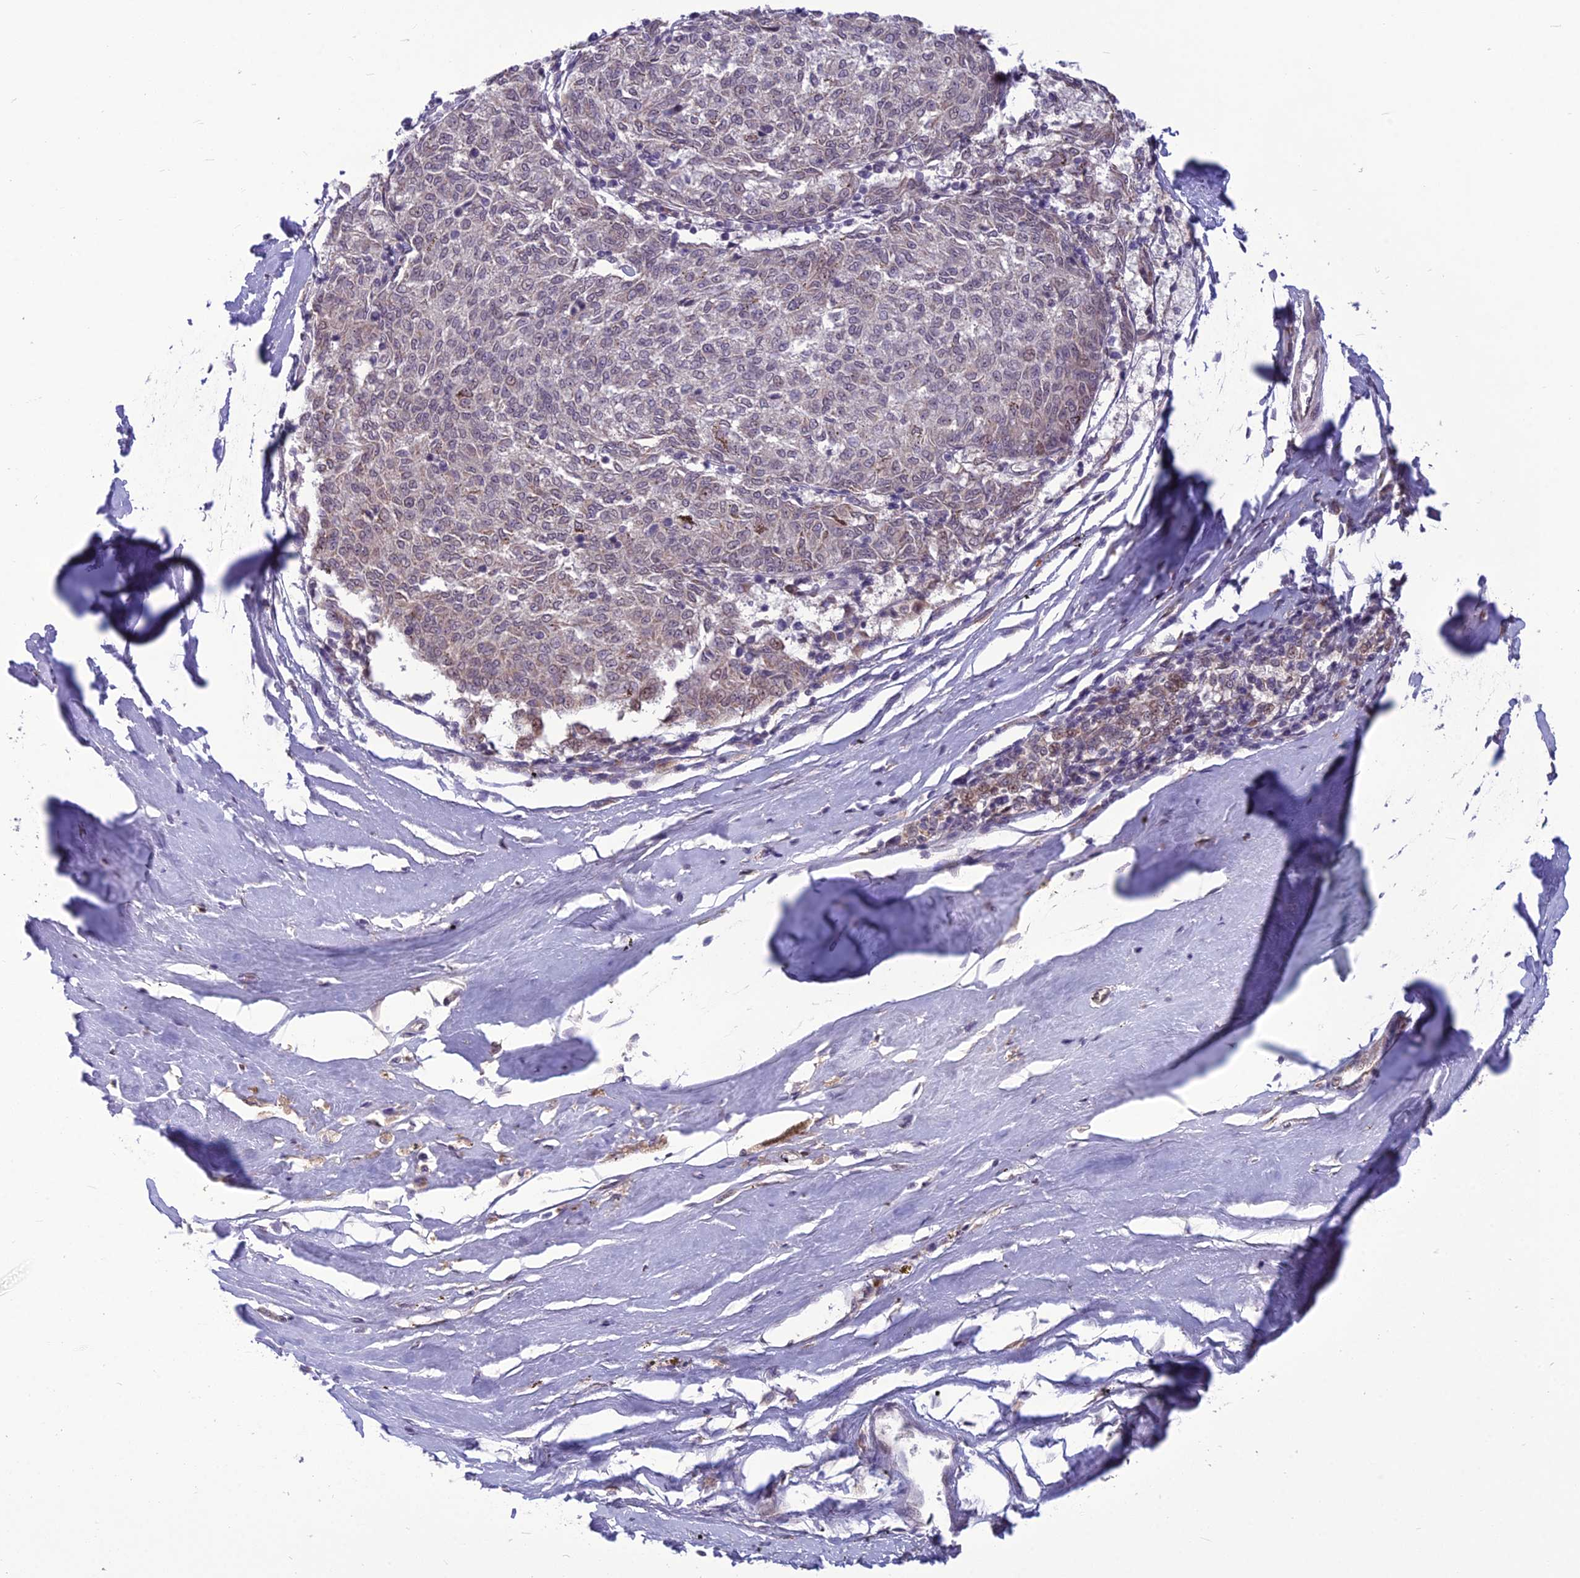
{"staining": {"intensity": "weak", "quantity": "<25%", "location": "nuclear"}, "tissue": "melanoma", "cell_type": "Tumor cells", "image_type": "cancer", "snomed": [{"axis": "morphology", "description": "Malignant melanoma, NOS"}, {"axis": "topography", "description": "Skin"}], "caption": "This micrograph is of malignant melanoma stained with immunohistochemistry to label a protein in brown with the nuclei are counter-stained blue. There is no positivity in tumor cells.", "gene": "FBRS", "patient": {"sex": "female", "age": 72}}